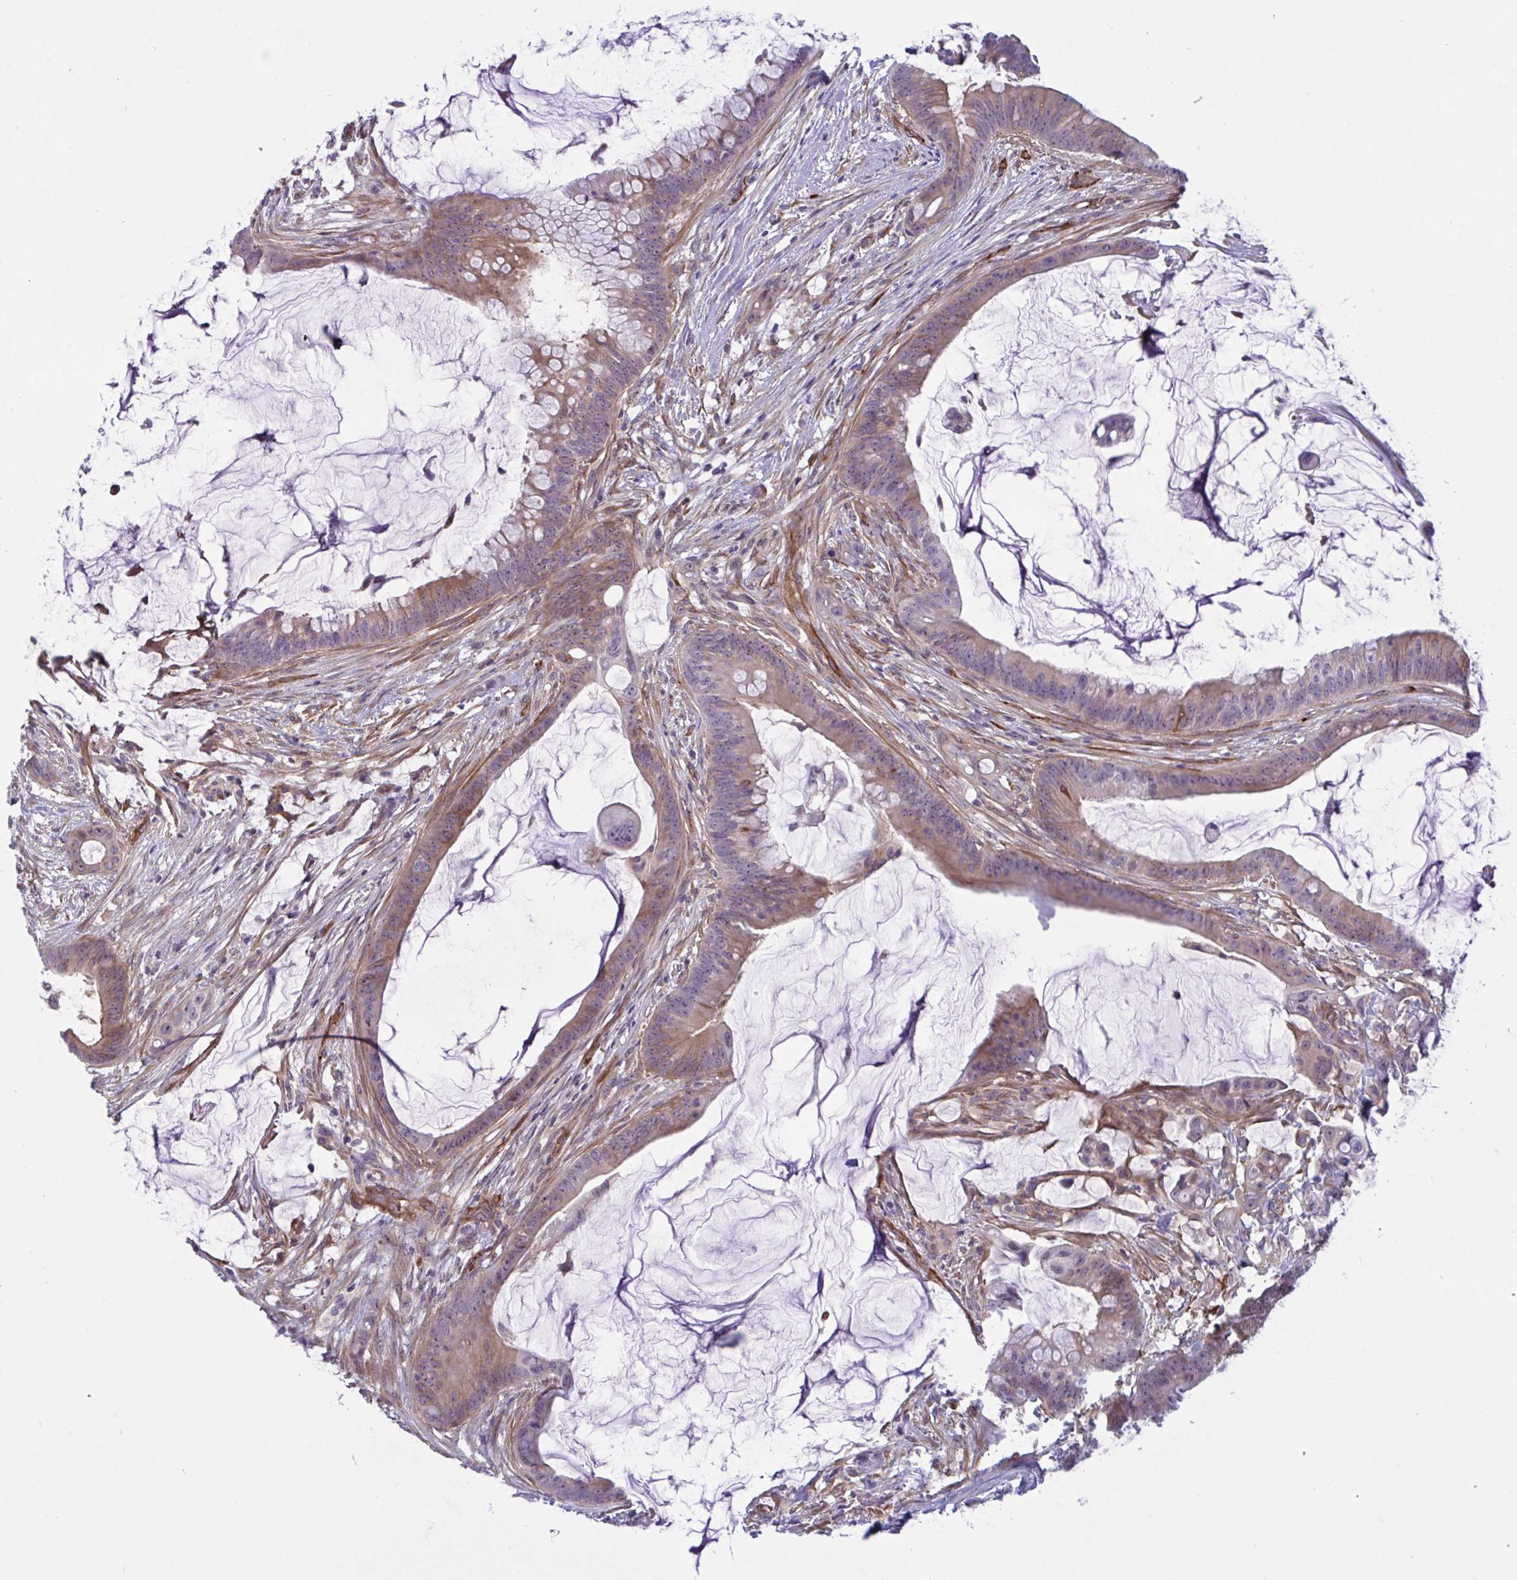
{"staining": {"intensity": "moderate", "quantity": "25%-75%", "location": "cytoplasmic/membranous"}, "tissue": "colorectal cancer", "cell_type": "Tumor cells", "image_type": "cancer", "snomed": [{"axis": "morphology", "description": "Adenocarcinoma, NOS"}, {"axis": "topography", "description": "Colon"}], "caption": "Colorectal cancer (adenocarcinoma) stained with DAB immunohistochemistry (IHC) exhibits medium levels of moderate cytoplasmic/membranous positivity in about 25%-75% of tumor cells.", "gene": "PRRT4", "patient": {"sex": "male", "age": 62}}